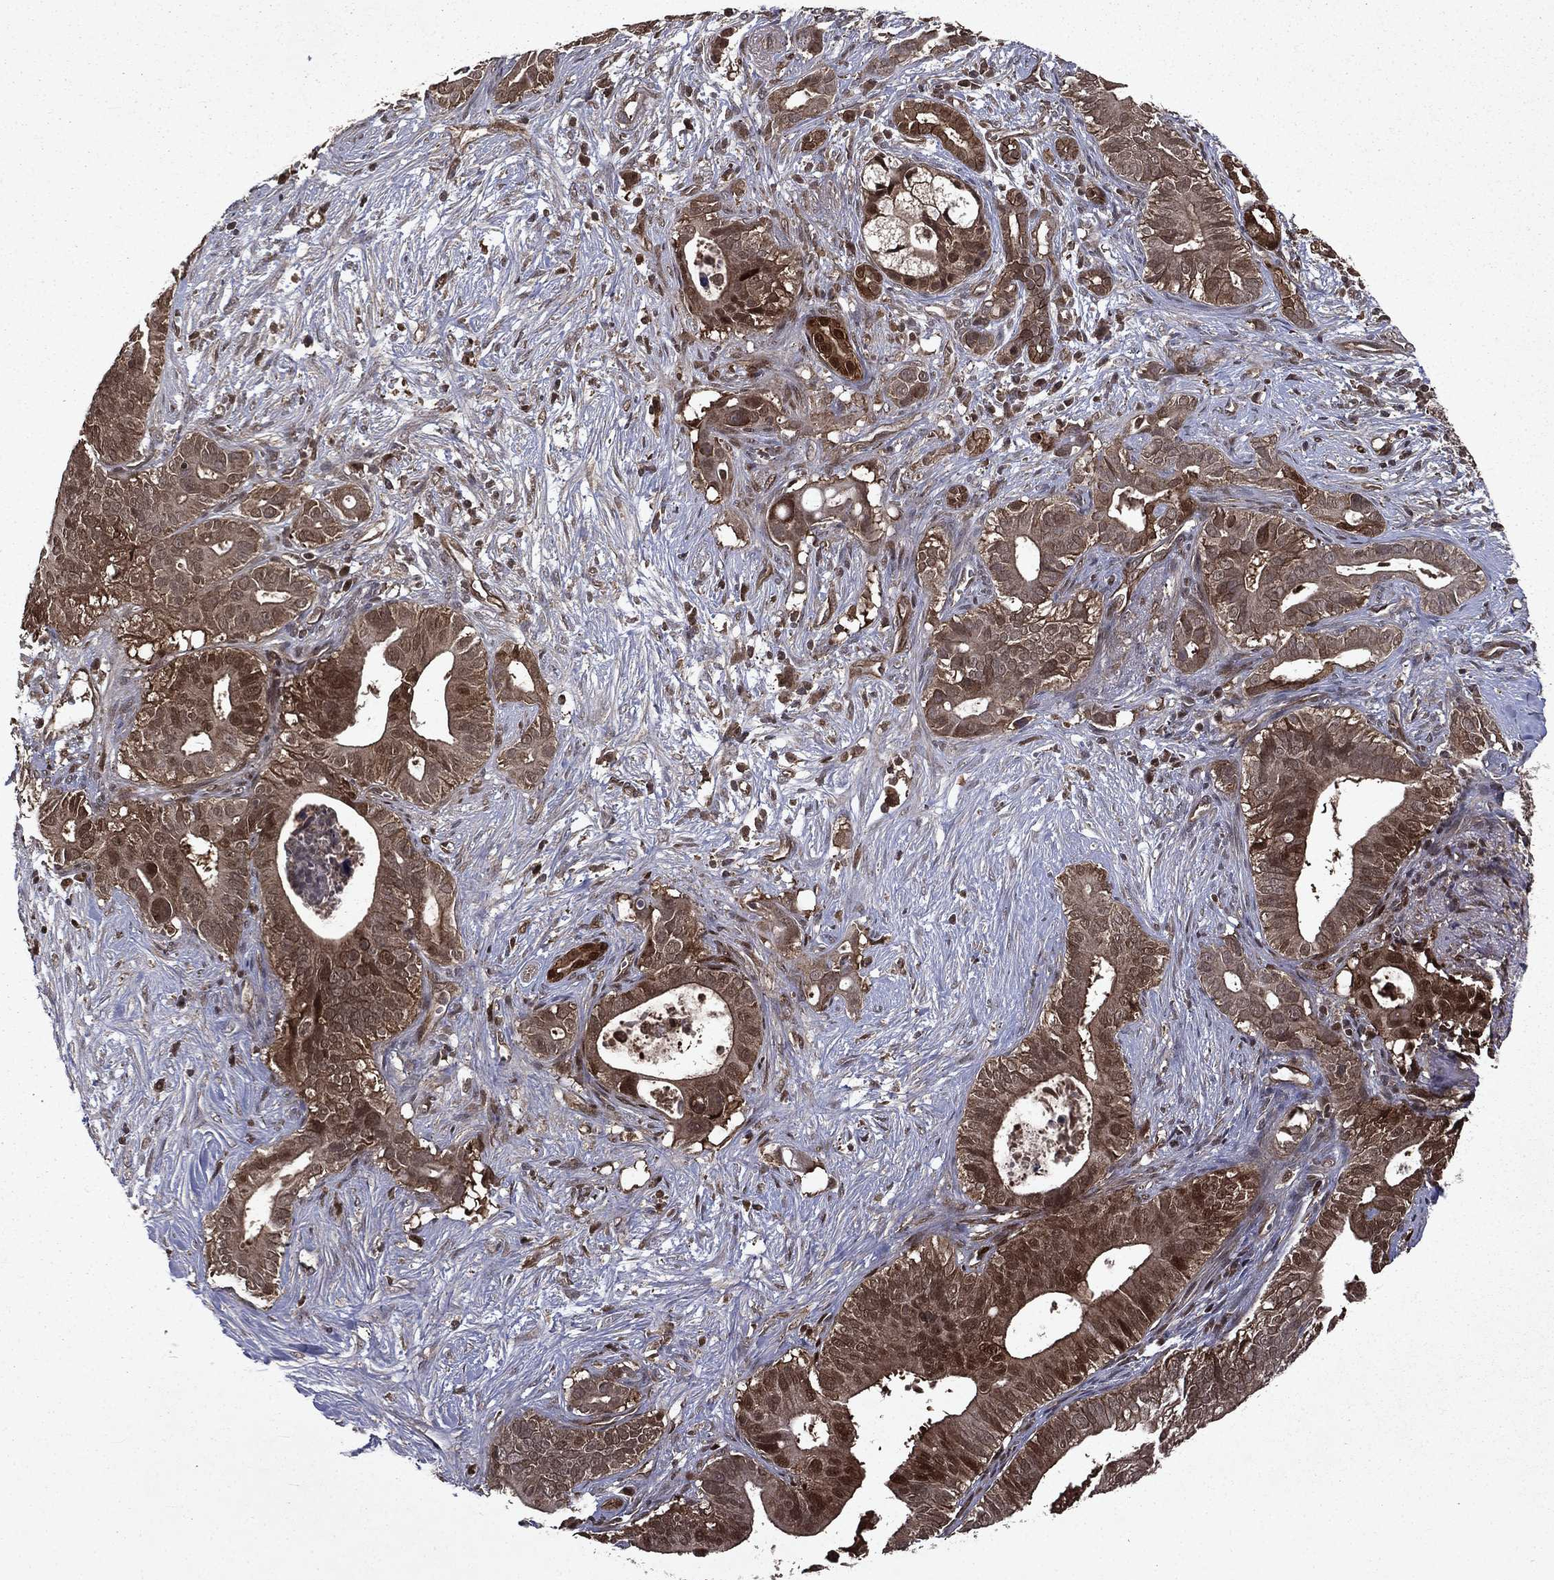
{"staining": {"intensity": "moderate", "quantity": ">75%", "location": "cytoplasmic/membranous"}, "tissue": "pancreatic cancer", "cell_type": "Tumor cells", "image_type": "cancer", "snomed": [{"axis": "morphology", "description": "Adenocarcinoma, NOS"}, {"axis": "topography", "description": "Pancreas"}], "caption": "Moderate cytoplasmic/membranous protein staining is present in about >75% of tumor cells in pancreatic cancer.", "gene": "FGD1", "patient": {"sex": "male", "age": 61}}